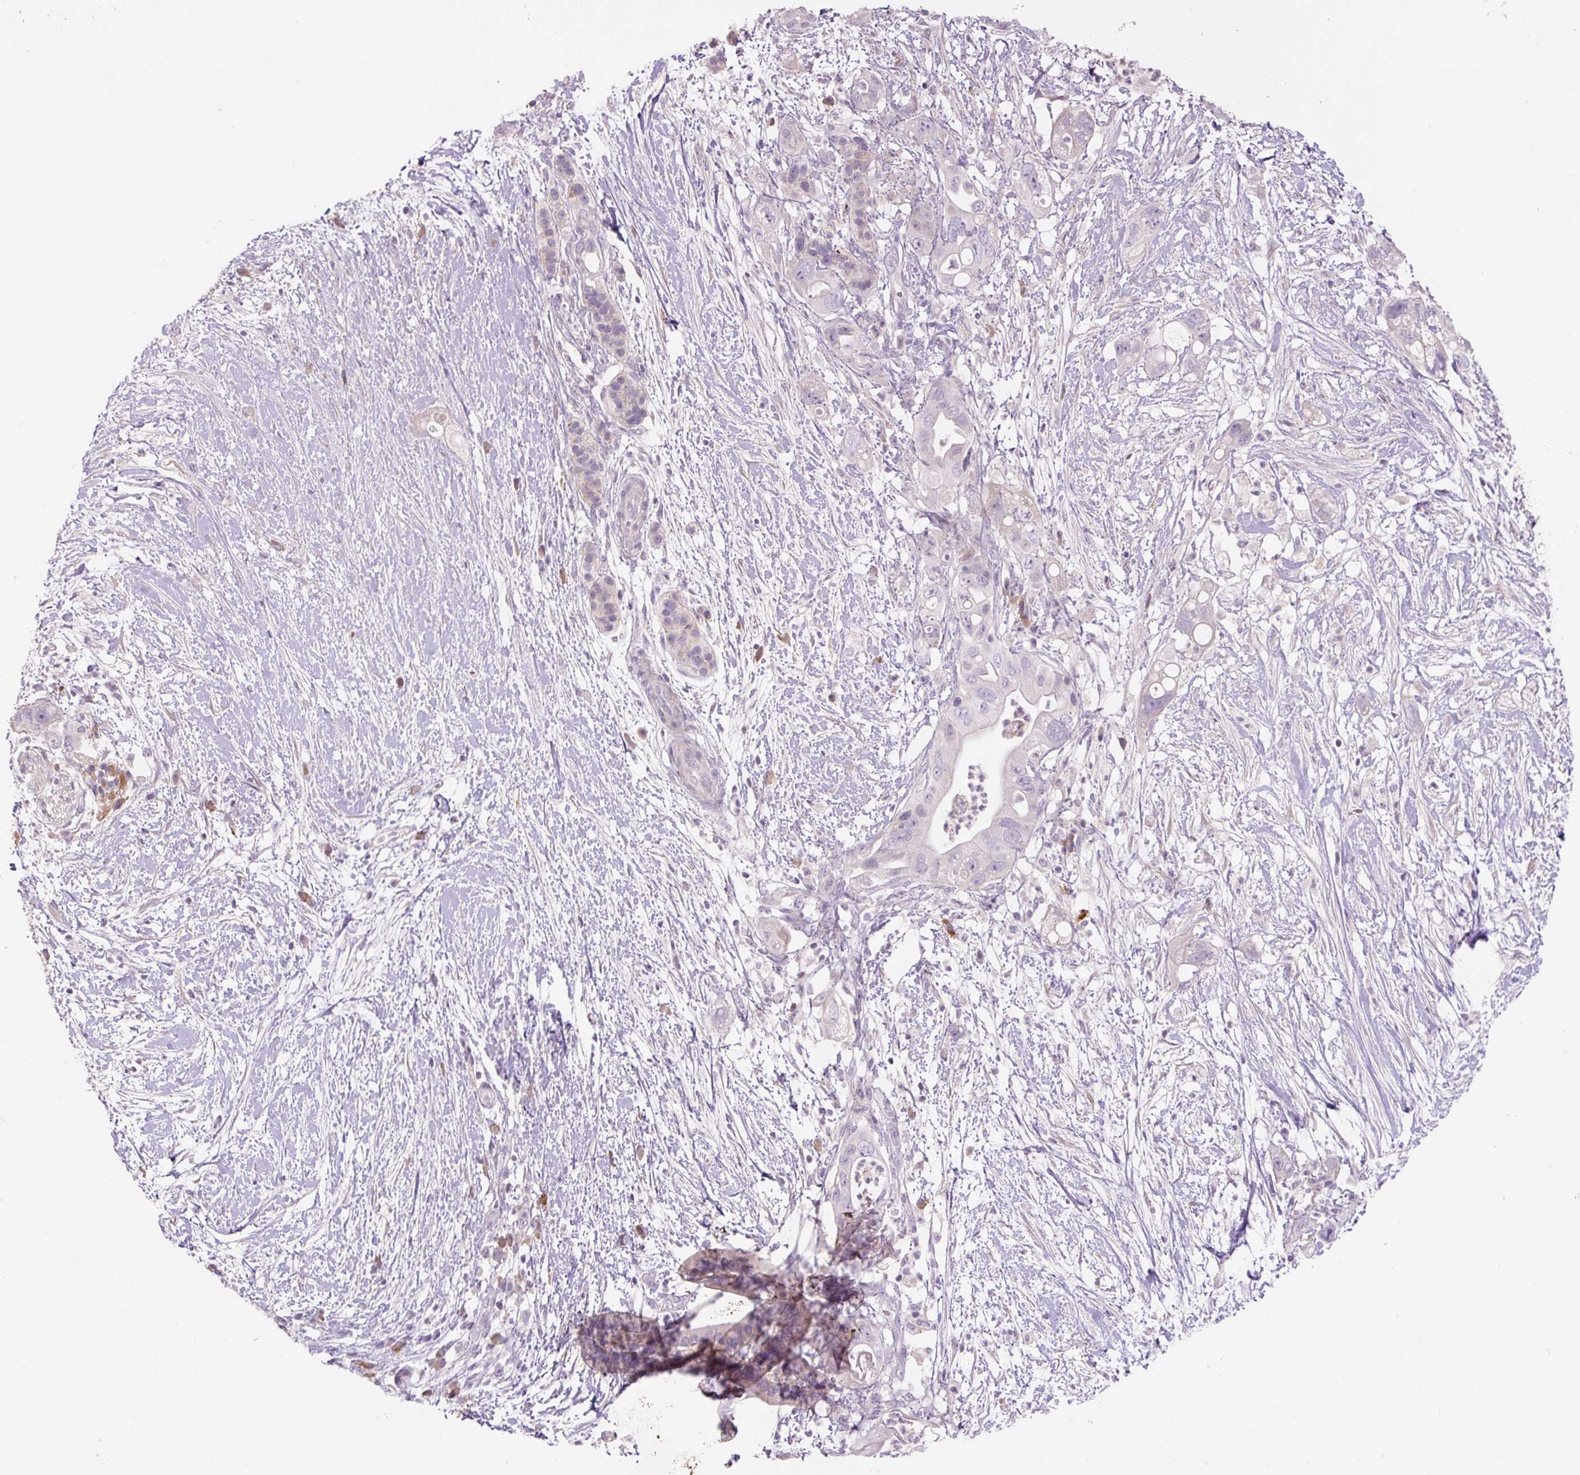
{"staining": {"intensity": "negative", "quantity": "none", "location": "none"}, "tissue": "pancreatic cancer", "cell_type": "Tumor cells", "image_type": "cancer", "snomed": [{"axis": "morphology", "description": "Adenocarcinoma, NOS"}, {"axis": "topography", "description": "Pancreas"}], "caption": "This is an immunohistochemistry image of pancreatic adenocarcinoma. There is no staining in tumor cells.", "gene": "TMEM100", "patient": {"sex": "female", "age": 72}}